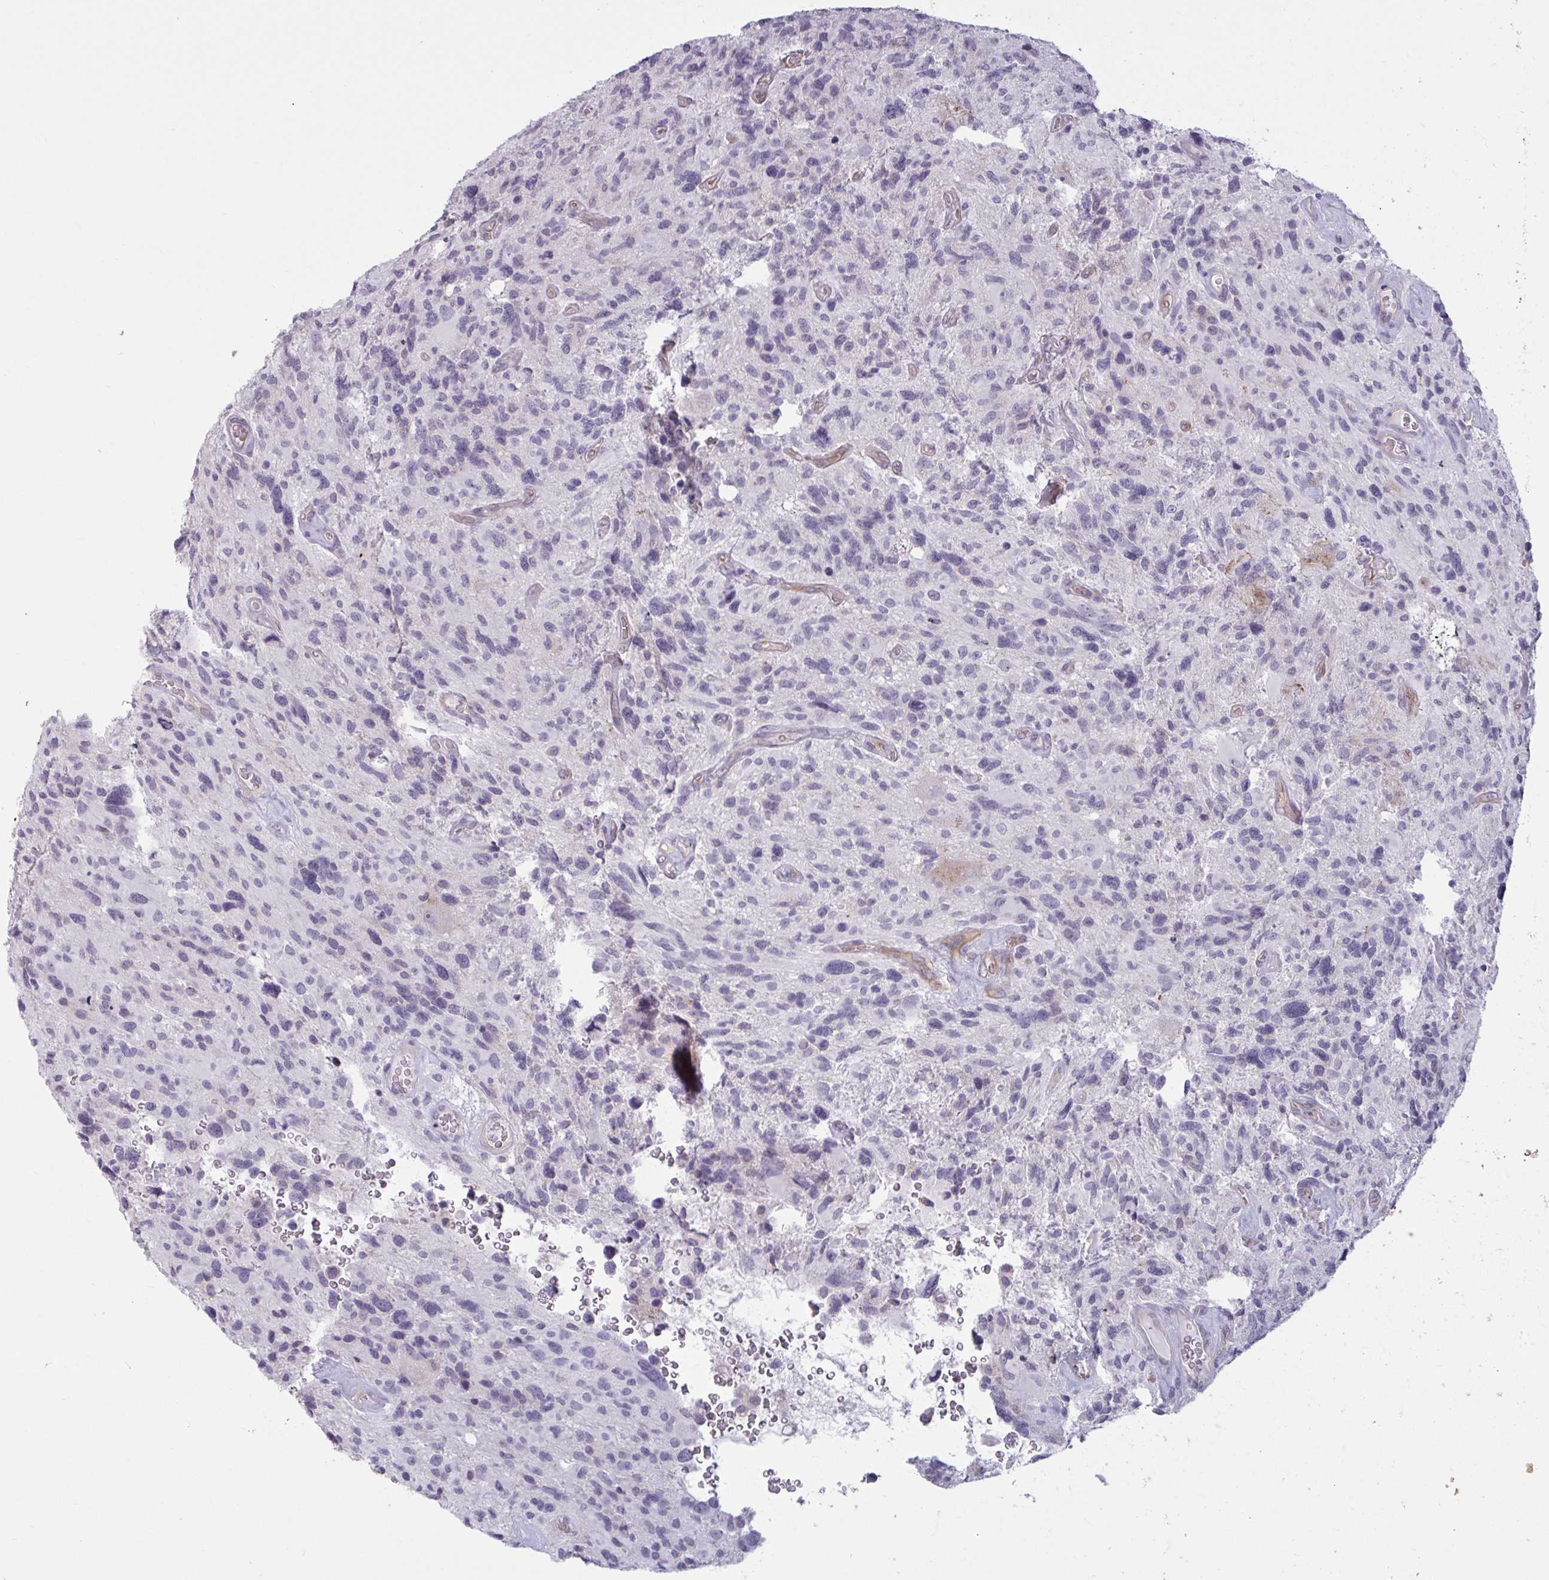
{"staining": {"intensity": "negative", "quantity": "none", "location": "none"}, "tissue": "glioma", "cell_type": "Tumor cells", "image_type": "cancer", "snomed": [{"axis": "morphology", "description": "Glioma, malignant, High grade"}, {"axis": "topography", "description": "Brain"}], "caption": "Immunohistochemical staining of malignant high-grade glioma shows no significant expression in tumor cells. (DAB immunohistochemistry visualized using brightfield microscopy, high magnification).", "gene": "TBC1D4", "patient": {"sex": "male", "age": 49}}